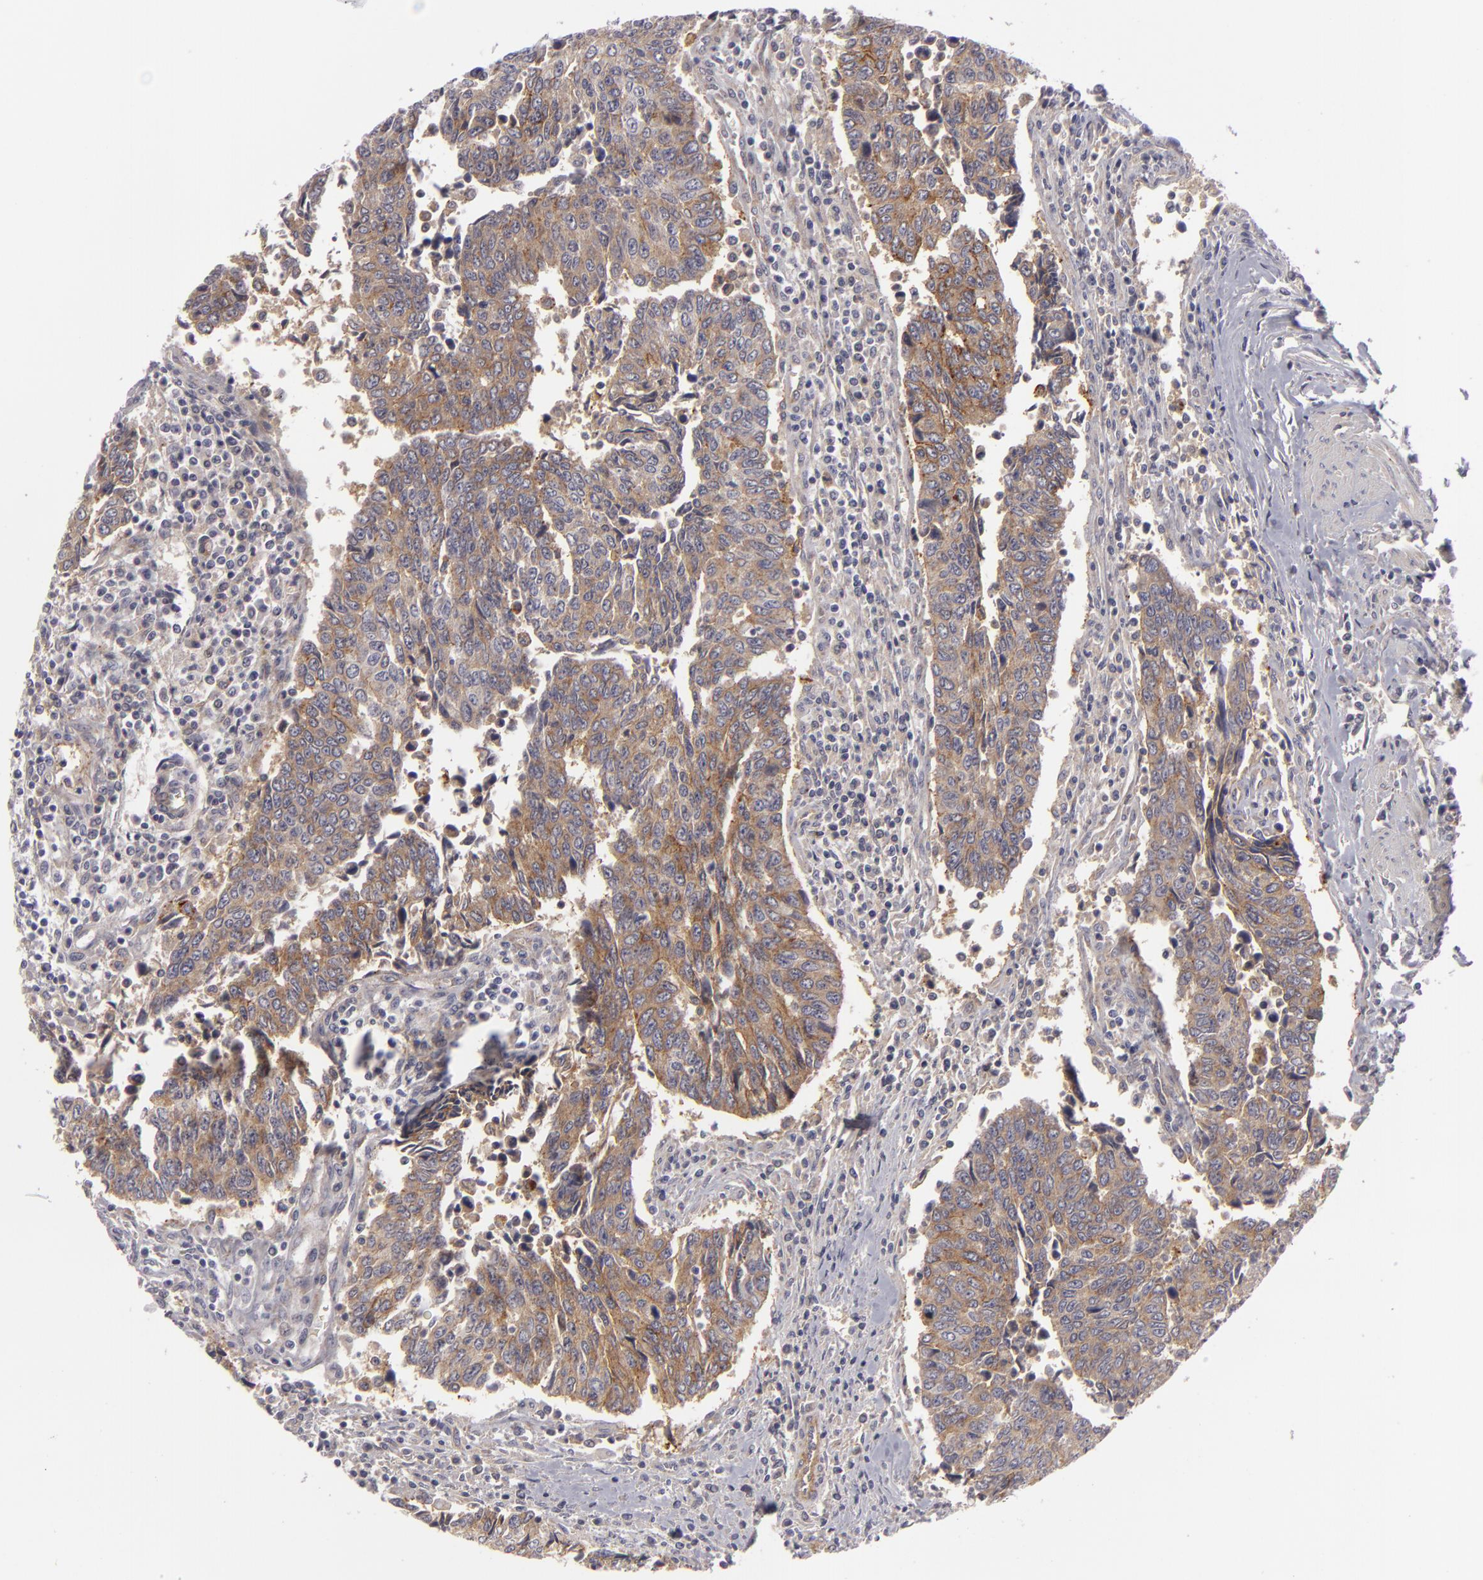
{"staining": {"intensity": "weak", "quantity": "25%-75%", "location": "cytoplasmic/membranous"}, "tissue": "urothelial cancer", "cell_type": "Tumor cells", "image_type": "cancer", "snomed": [{"axis": "morphology", "description": "Urothelial carcinoma, High grade"}, {"axis": "topography", "description": "Urinary bladder"}], "caption": "The immunohistochemical stain labels weak cytoplasmic/membranous positivity in tumor cells of urothelial cancer tissue. The staining was performed using DAB, with brown indicating positive protein expression. Nuclei are stained blue with hematoxylin.", "gene": "ALCAM", "patient": {"sex": "male", "age": 86}}